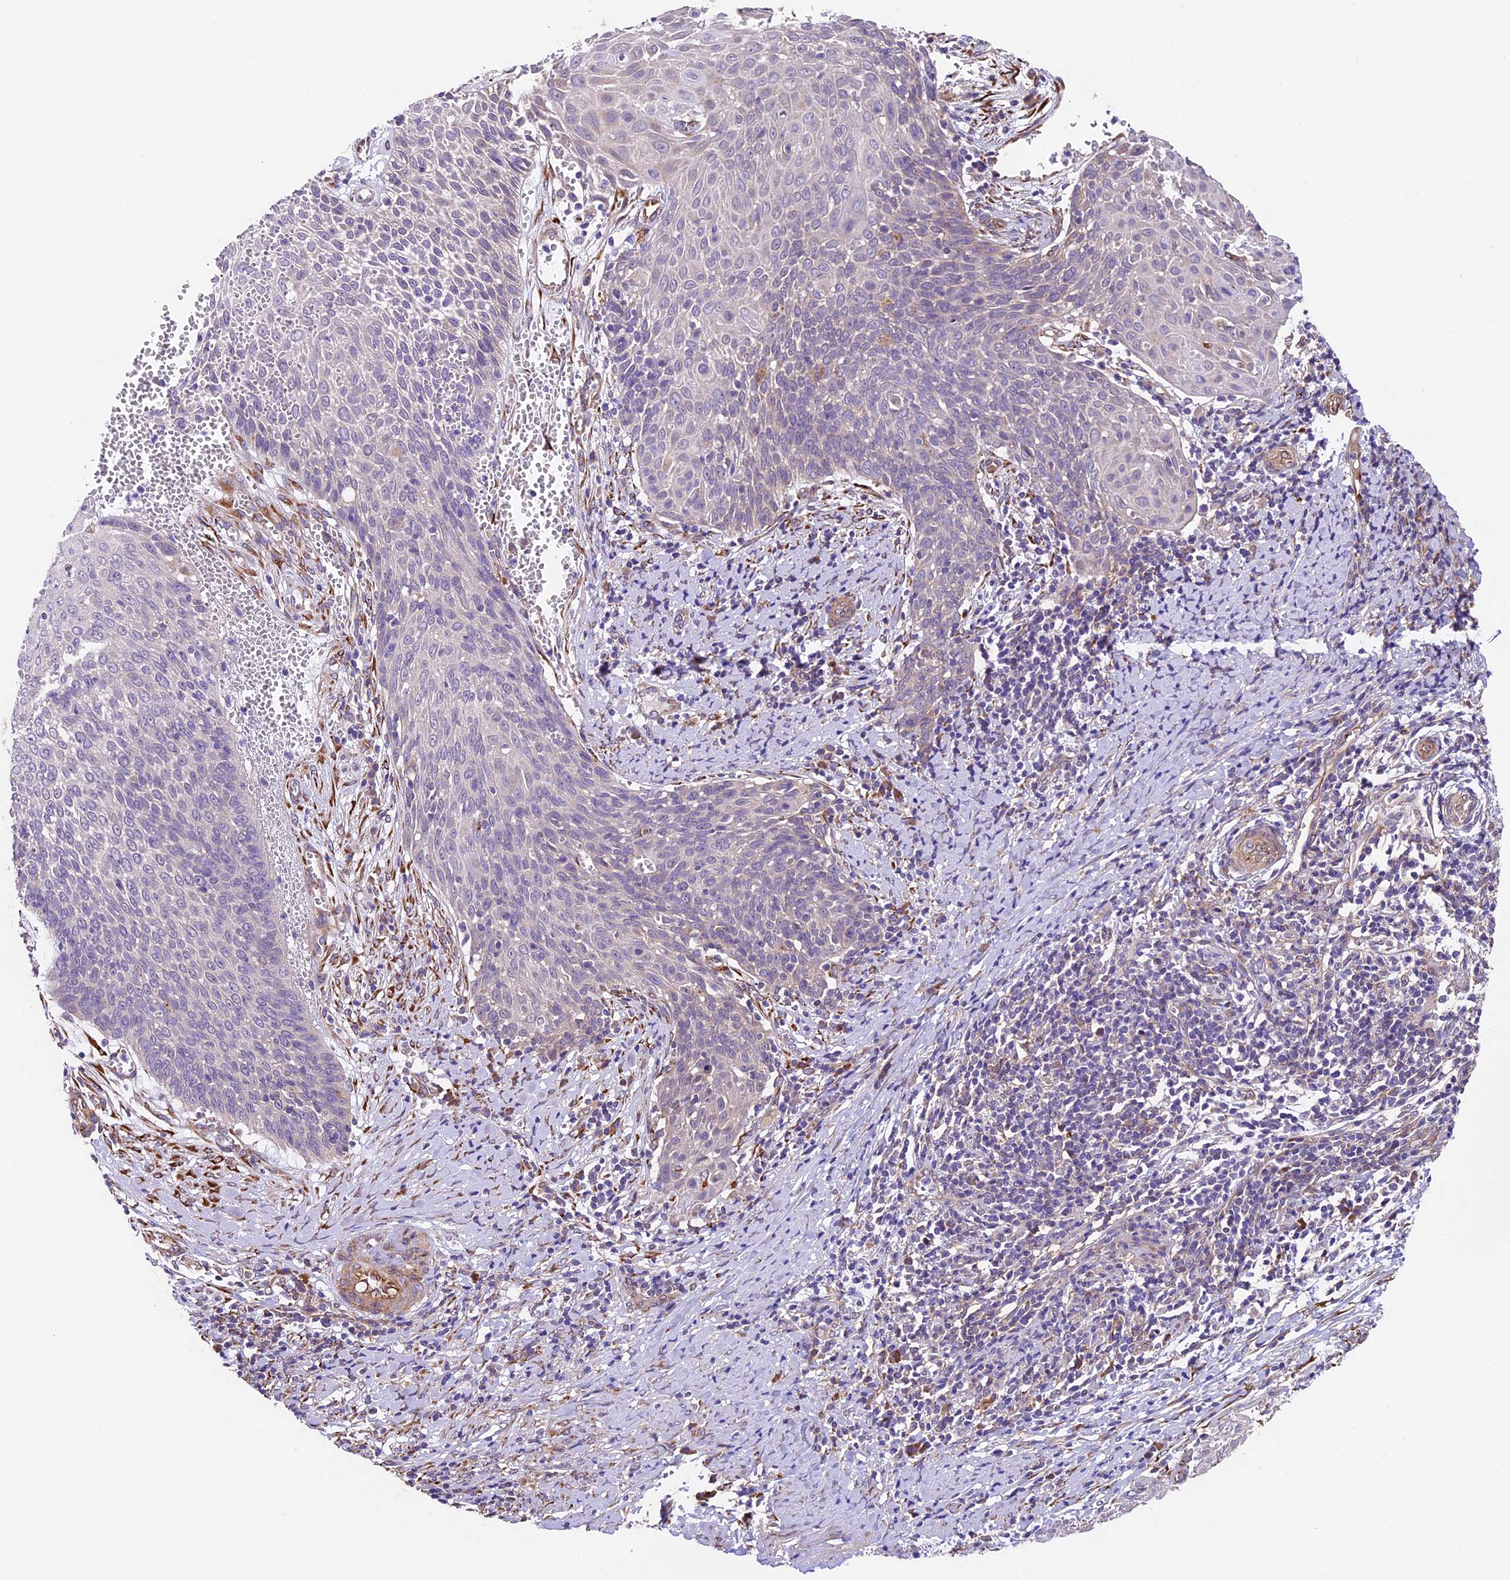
{"staining": {"intensity": "negative", "quantity": "none", "location": "none"}, "tissue": "cervical cancer", "cell_type": "Tumor cells", "image_type": "cancer", "snomed": [{"axis": "morphology", "description": "Squamous cell carcinoma, NOS"}, {"axis": "topography", "description": "Cervix"}], "caption": "Human squamous cell carcinoma (cervical) stained for a protein using immunohistochemistry (IHC) reveals no expression in tumor cells.", "gene": "LSM7", "patient": {"sex": "female", "age": 39}}